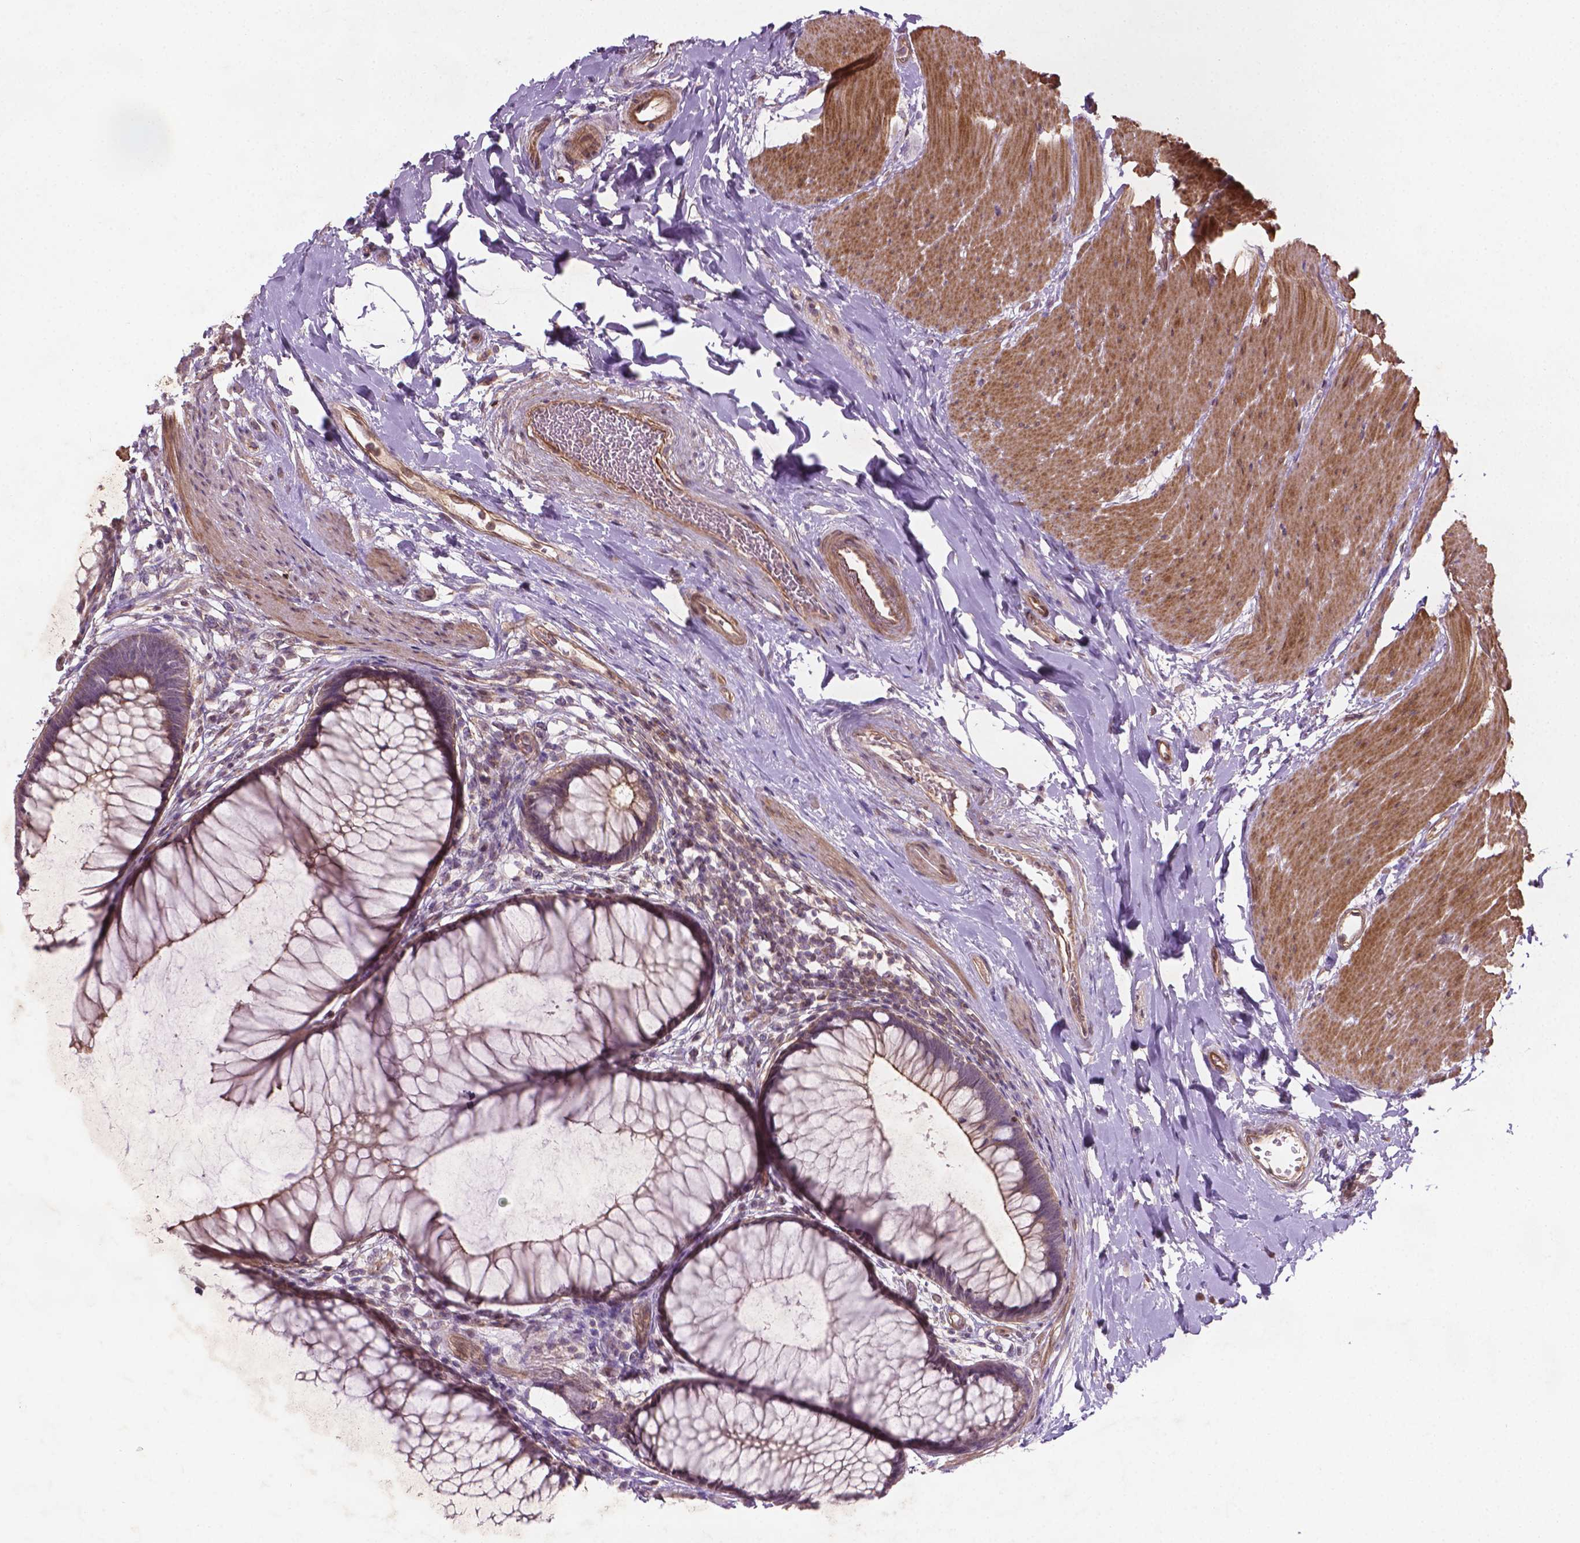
{"staining": {"intensity": "weak", "quantity": ">75%", "location": "cytoplasmic/membranous"}, "tissue": "rectum", "cell_type": "Glandular cells", "image_type": "normal", "snomed": [{"axis": "morphology", "description": "Normal tissue, NOS"}, {"axis": "topography", "description": "Smooth muscle"}, {"axis": "topography", "description": "Rectum"}], "caption": "A low amount of weak cytoplasmic/membranous staining is seen in approximately >75% of glandular cells in benign rectum.", "gene": "TCHP", "patient": {"sex": "male", "age": 53}}